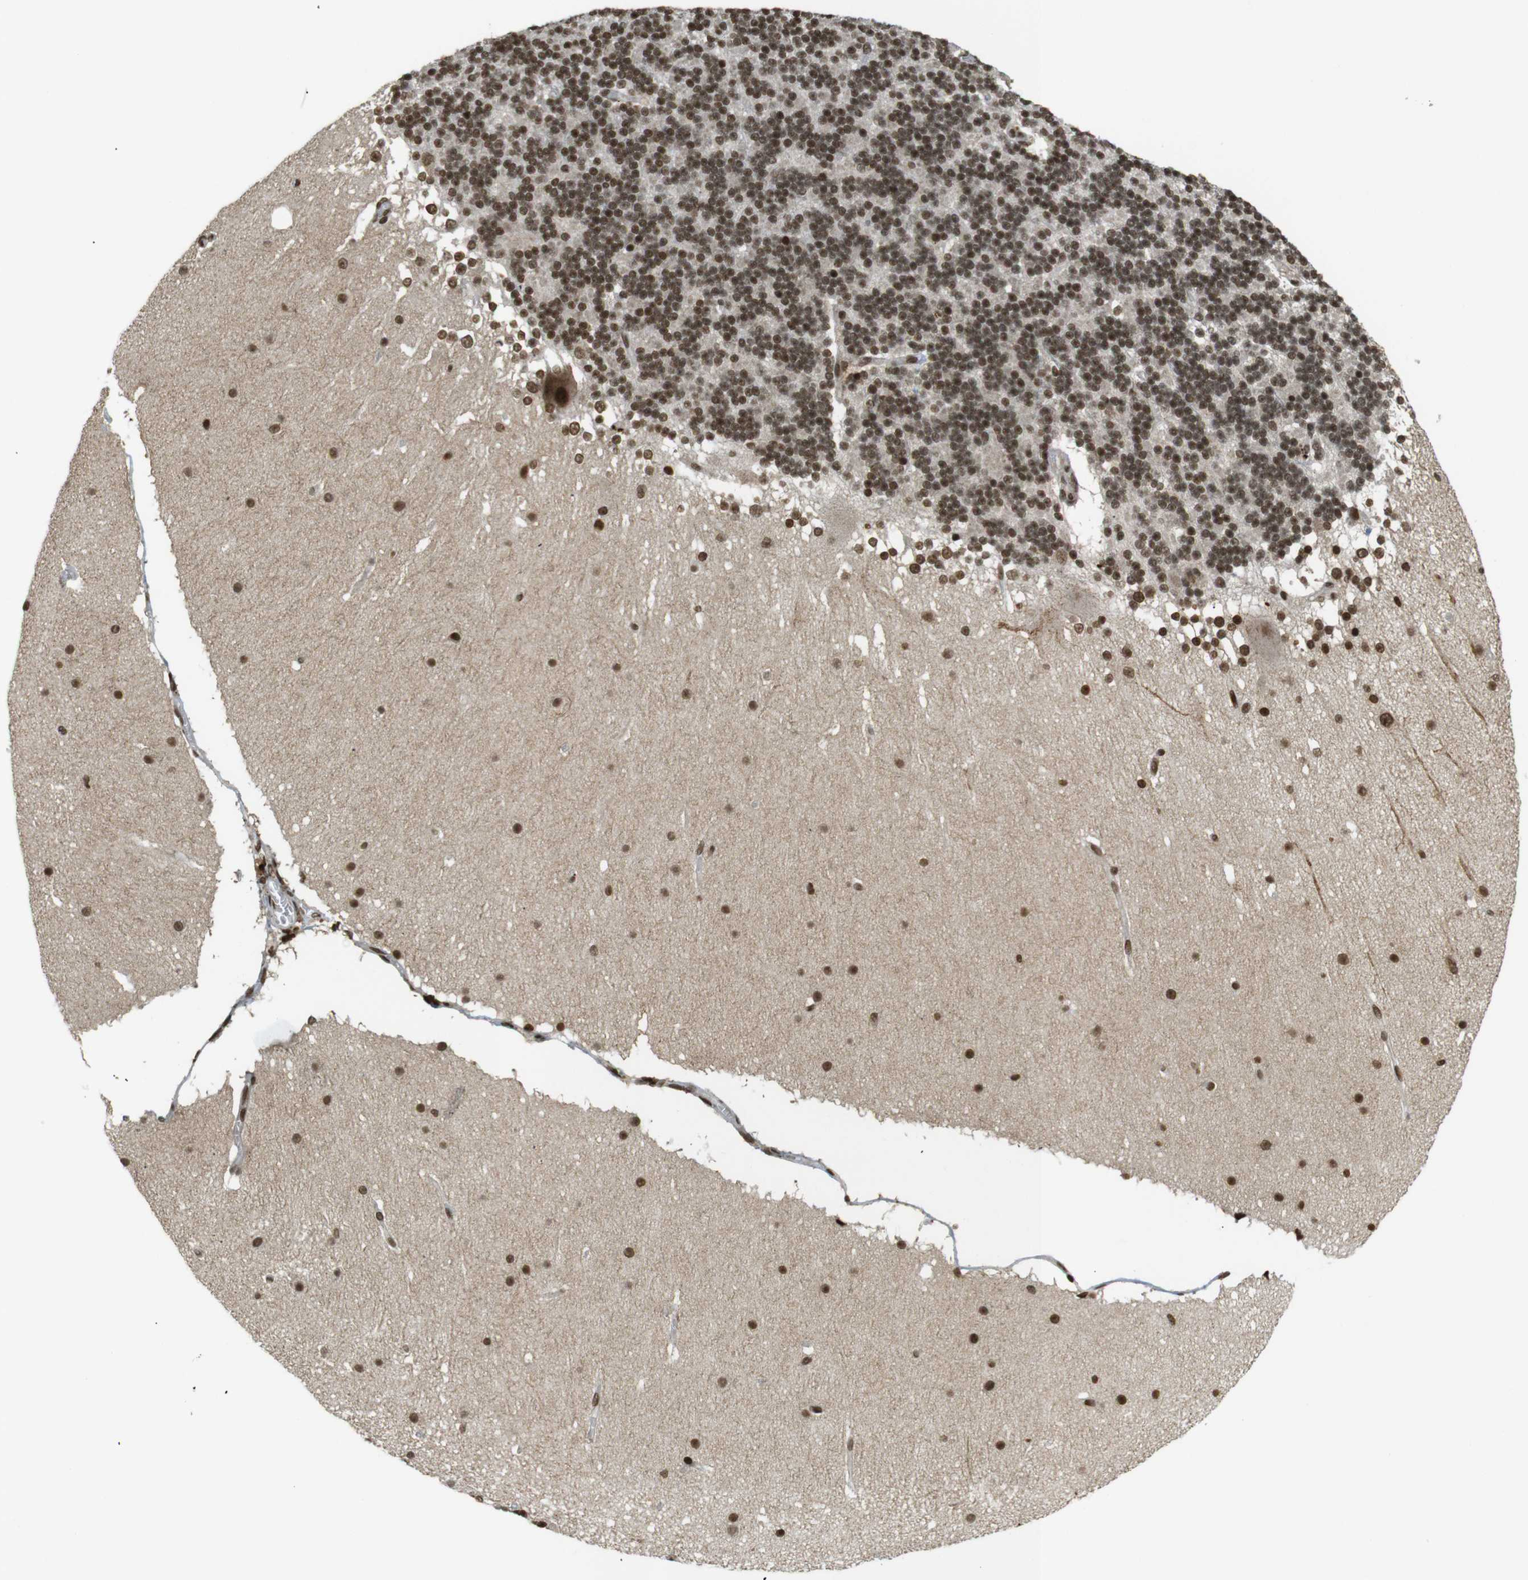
{"staining": {"intensity": "moderate", "quantity": ">75%", "location": "nuclear"}, "tissue": "cerebellum", "cell_type": "Cells in granular layer", "image_type": "normal", "snomed": [{"axis": "morphology", "description": "Normal tissue, NOS"}, {"axis": "topography", "description": "Cerebellum"}], "caption": "This micrograph exhibits immunohistochemistry (IHC) staining of normal cerebellum, with medium moderate nuclear staining in about >75% of cells in granular layer.", "gene": "RUVBL2", "patient": {"sex": "female", "age": 19}}